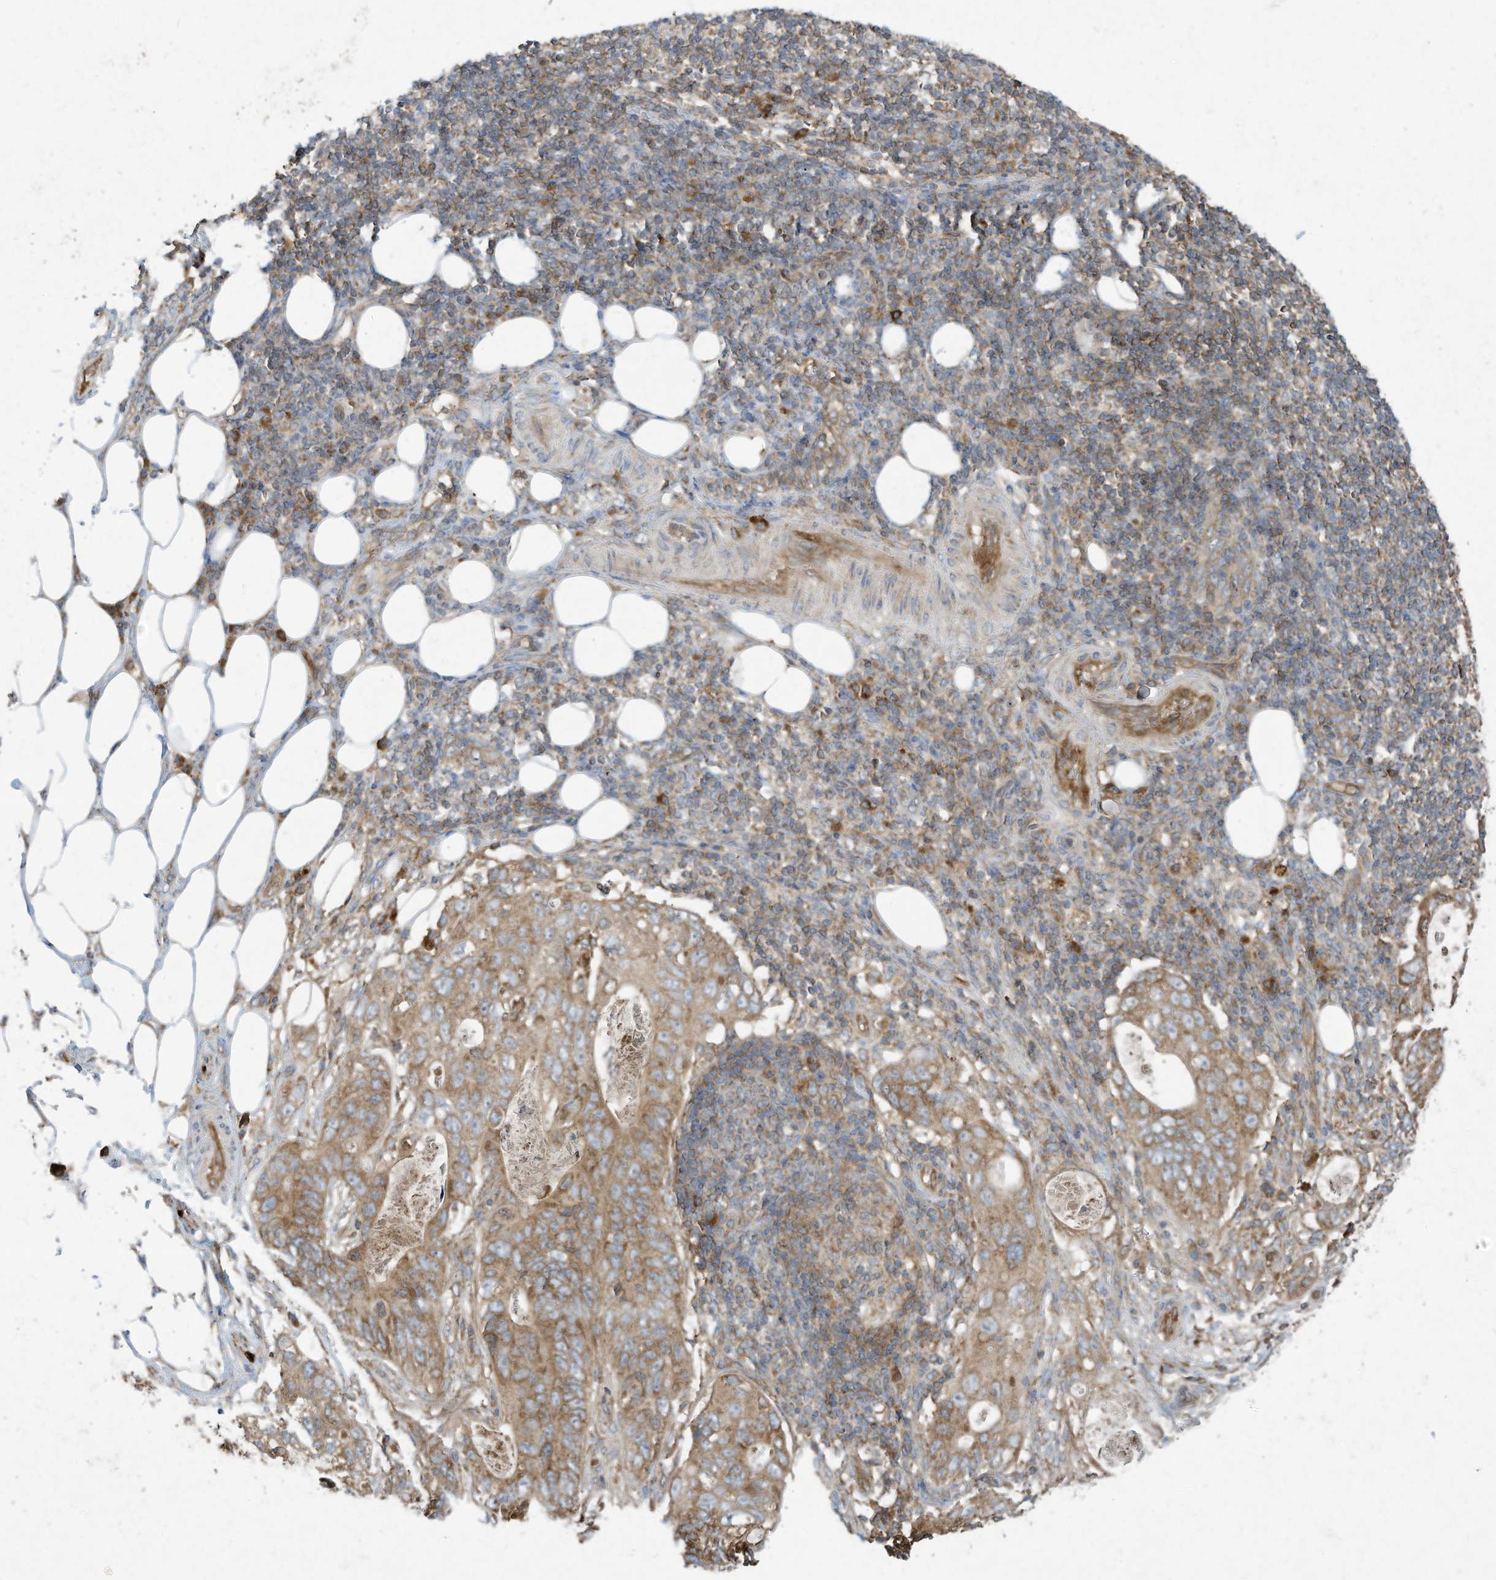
{"staining": {"intensity": "moderate", "quantity": ">75%", "location": "cytoplasmic/membranous"}, "tissue": "stomach cancer", "cell_type": "Tumor cells", "image_type": "cancer", "snomed": [{"axis": "morphology", "description": "Adenocarcinoma, NOS"}, {"axis": "topography", "description": "Stomach"}], "caption": "Stomach cancer tissue displays moderate cytoplasmic/membranous expression in approximately >75% of tumor cells (DAB IHC, brown staining for protein, blue staining for nuclei).", "gene": "SYNJ2", "patient": {"sex": "female", "age": 89}}